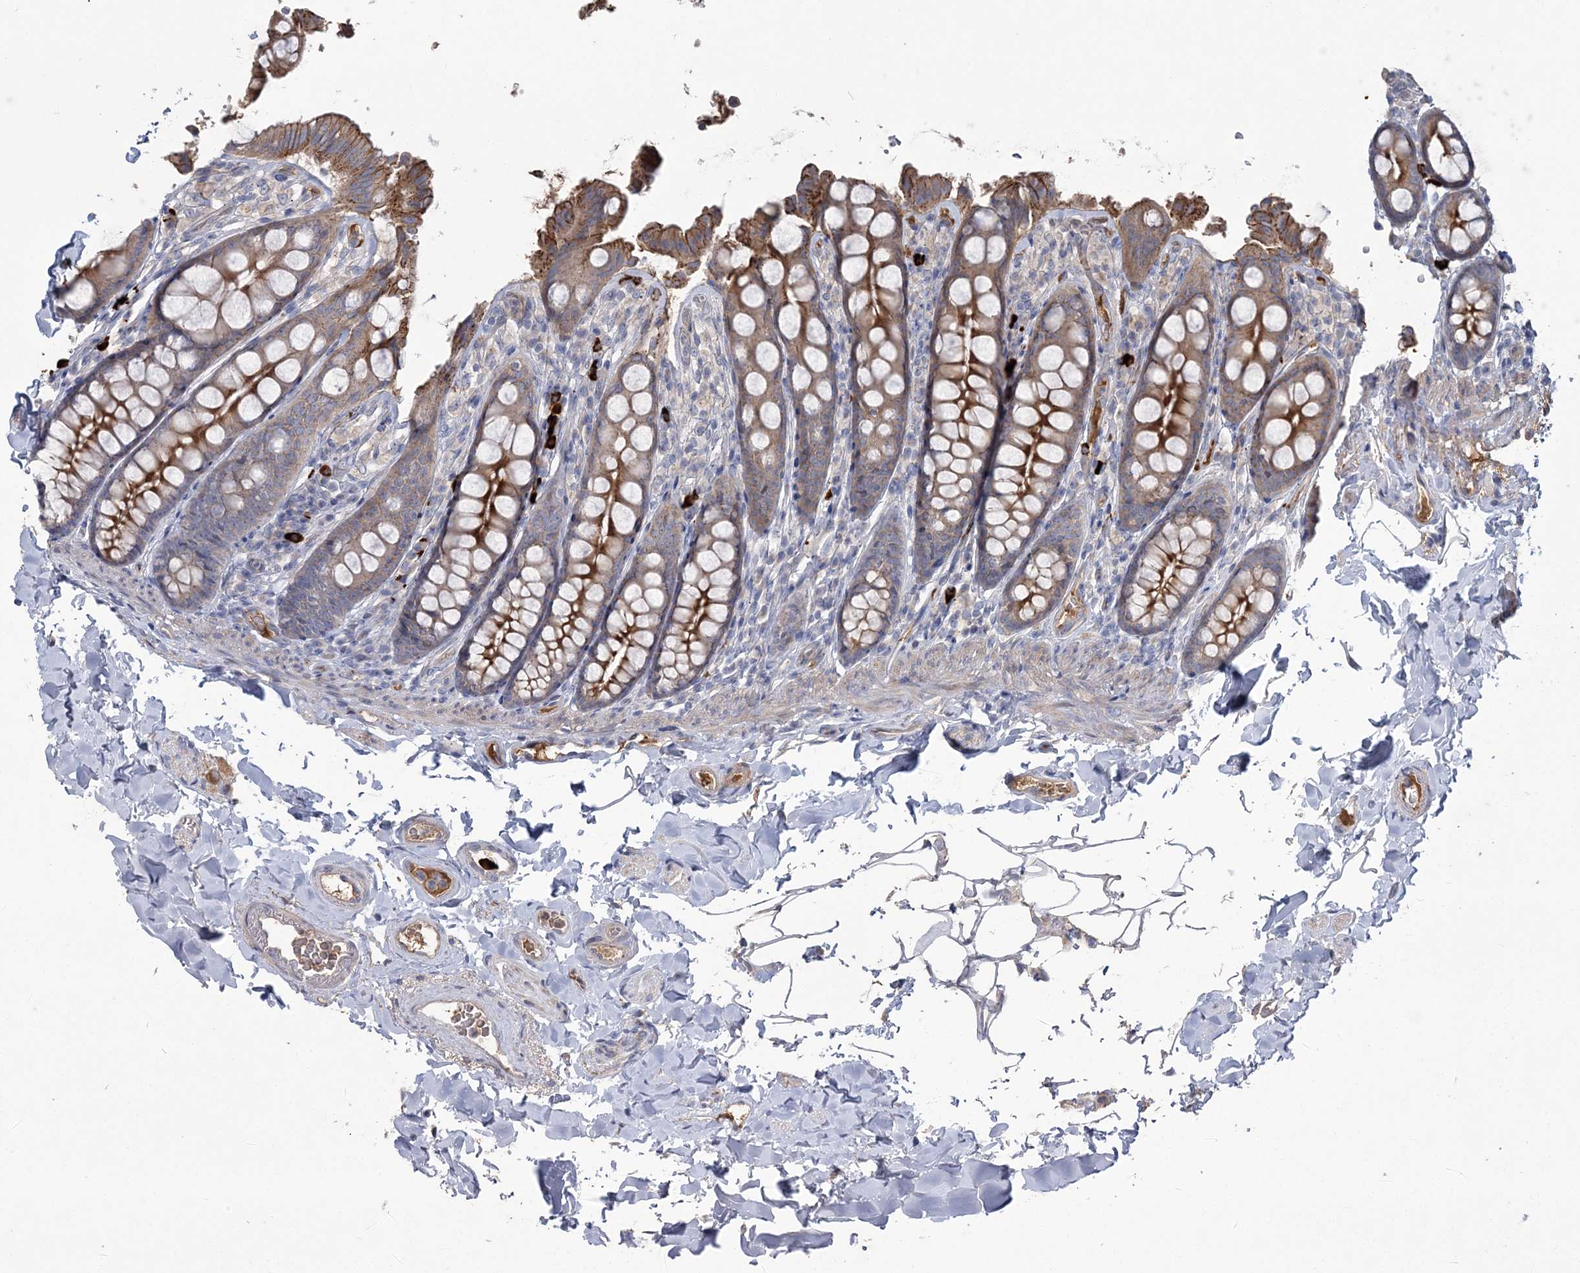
{"staining": {"intensity": "weak", "quantity": "25%-75%", "location": "cytoplasmic/membranous"}, "tissue": "colon", "cell_type": "Endothelial cells", "image_type": "normal", "snomed": [{"axis": "morphology", "description": "Normal tissue, NOS"}, {"axis": "topography", "description": "Colon"}, {"axis": "topography", "description": "Peripheral nerve tissue"}], "caption": "Weak cytoplasmic/membranous protein expression is appreciated in approximately 25%-75% of endothelial cells in colon. Using DAB (3,3'-diaminobenzidine) (brown) and hematoxylin (blue) stains, captured at high magnification using brightfield microscopy.", "gene": "WBP1L", "patient": {"sex": "female", "age": 61}}